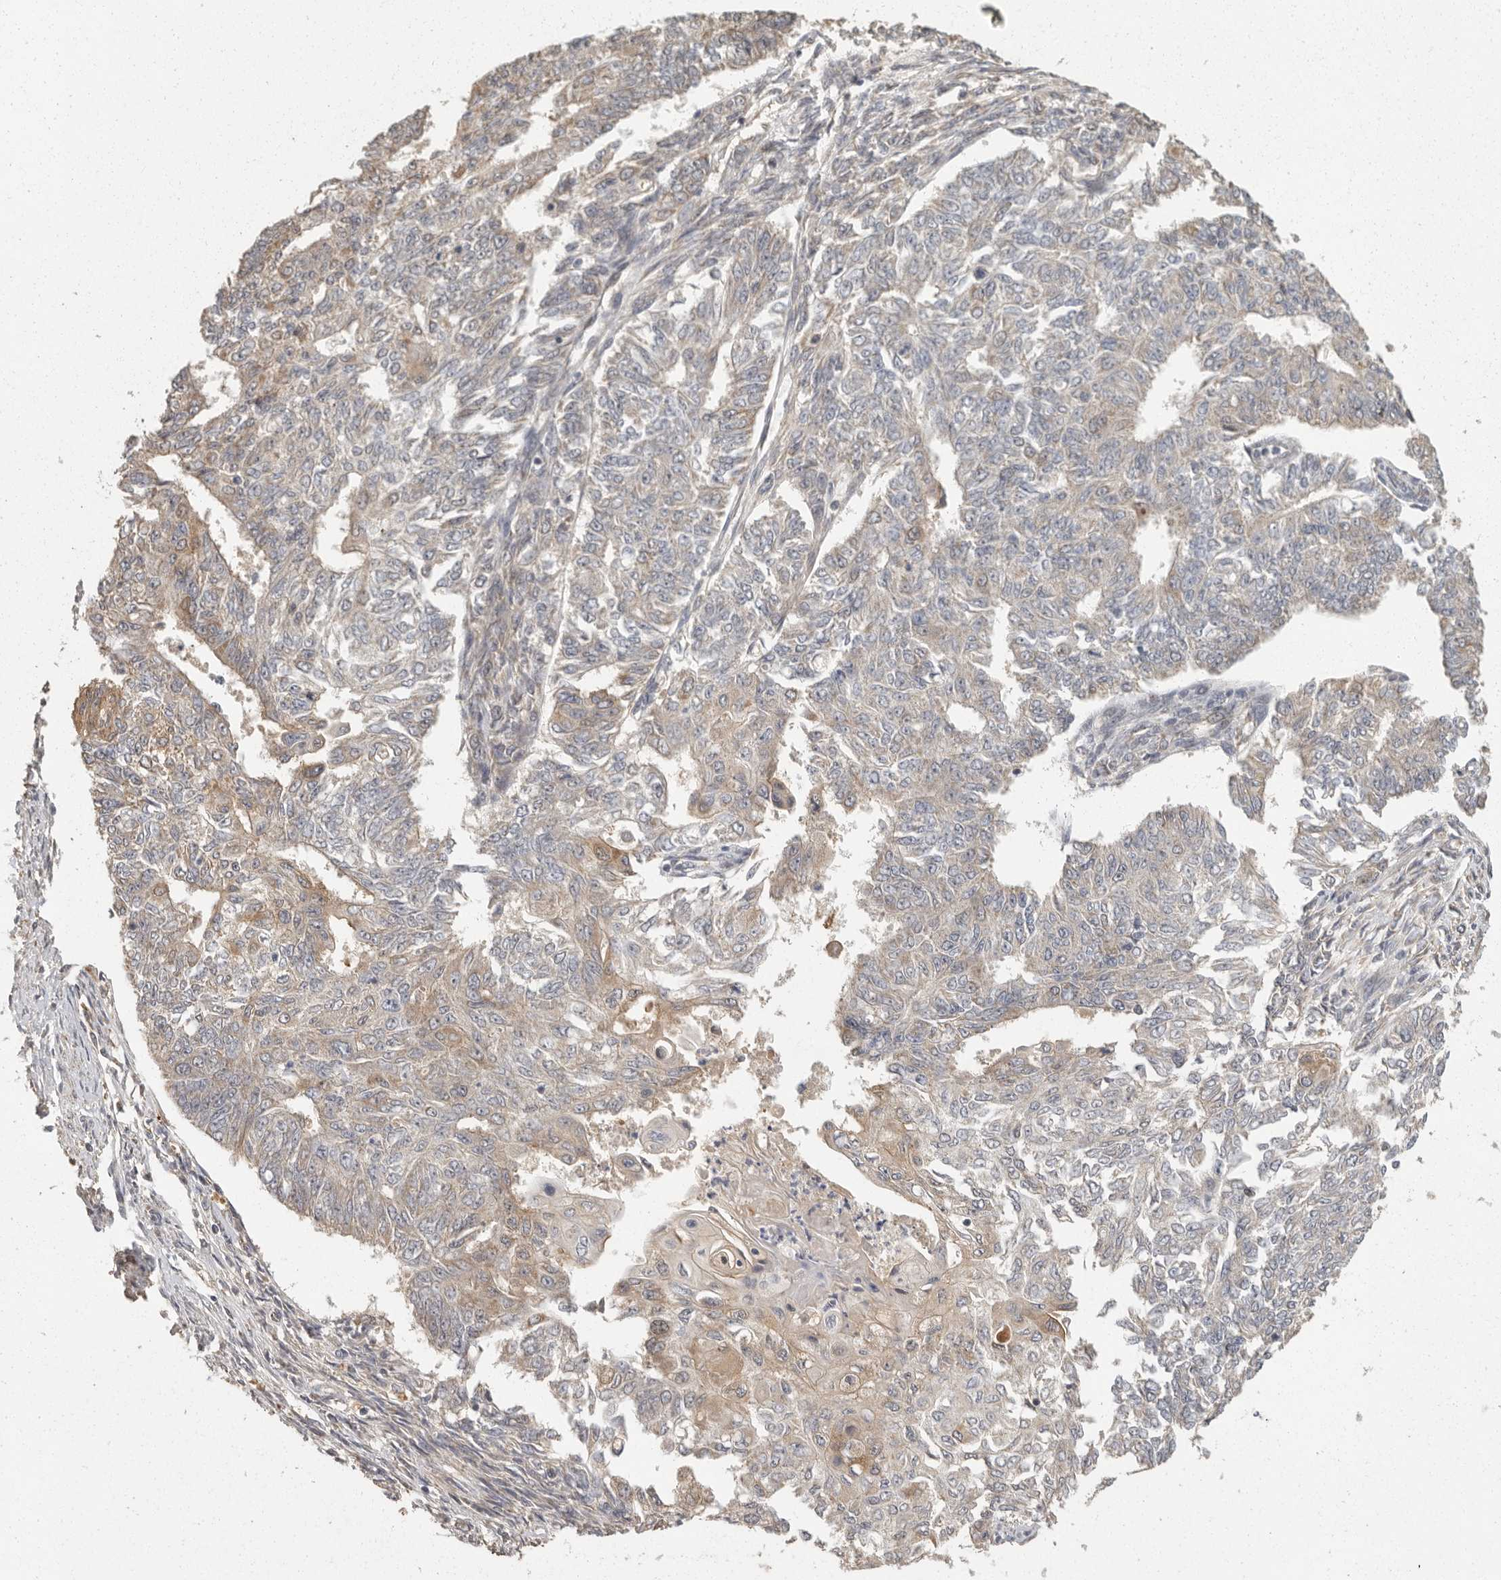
{"staining": {"intensity": "moderate", "quantity": "<25%", "location": "cytoplasmic/membranous"}, "tissue": "endometrial cancer", "cell_type": "Tumor cells", "image_type": "cancer", "snomed": [{"axis": "morphology", "description": "Adenocarcinoma, NOS"}, {"axis": "topography", "description": "Endometrium"}], "caption": "Human adenocarcinoma (endometrial) stained with a brown dye displays moderate cytoplasmic/membranous positive expression in approximately <25% of tumor cells.", "gene": "BAIAP2", "patient": {"sex": "female", "age": 32}}